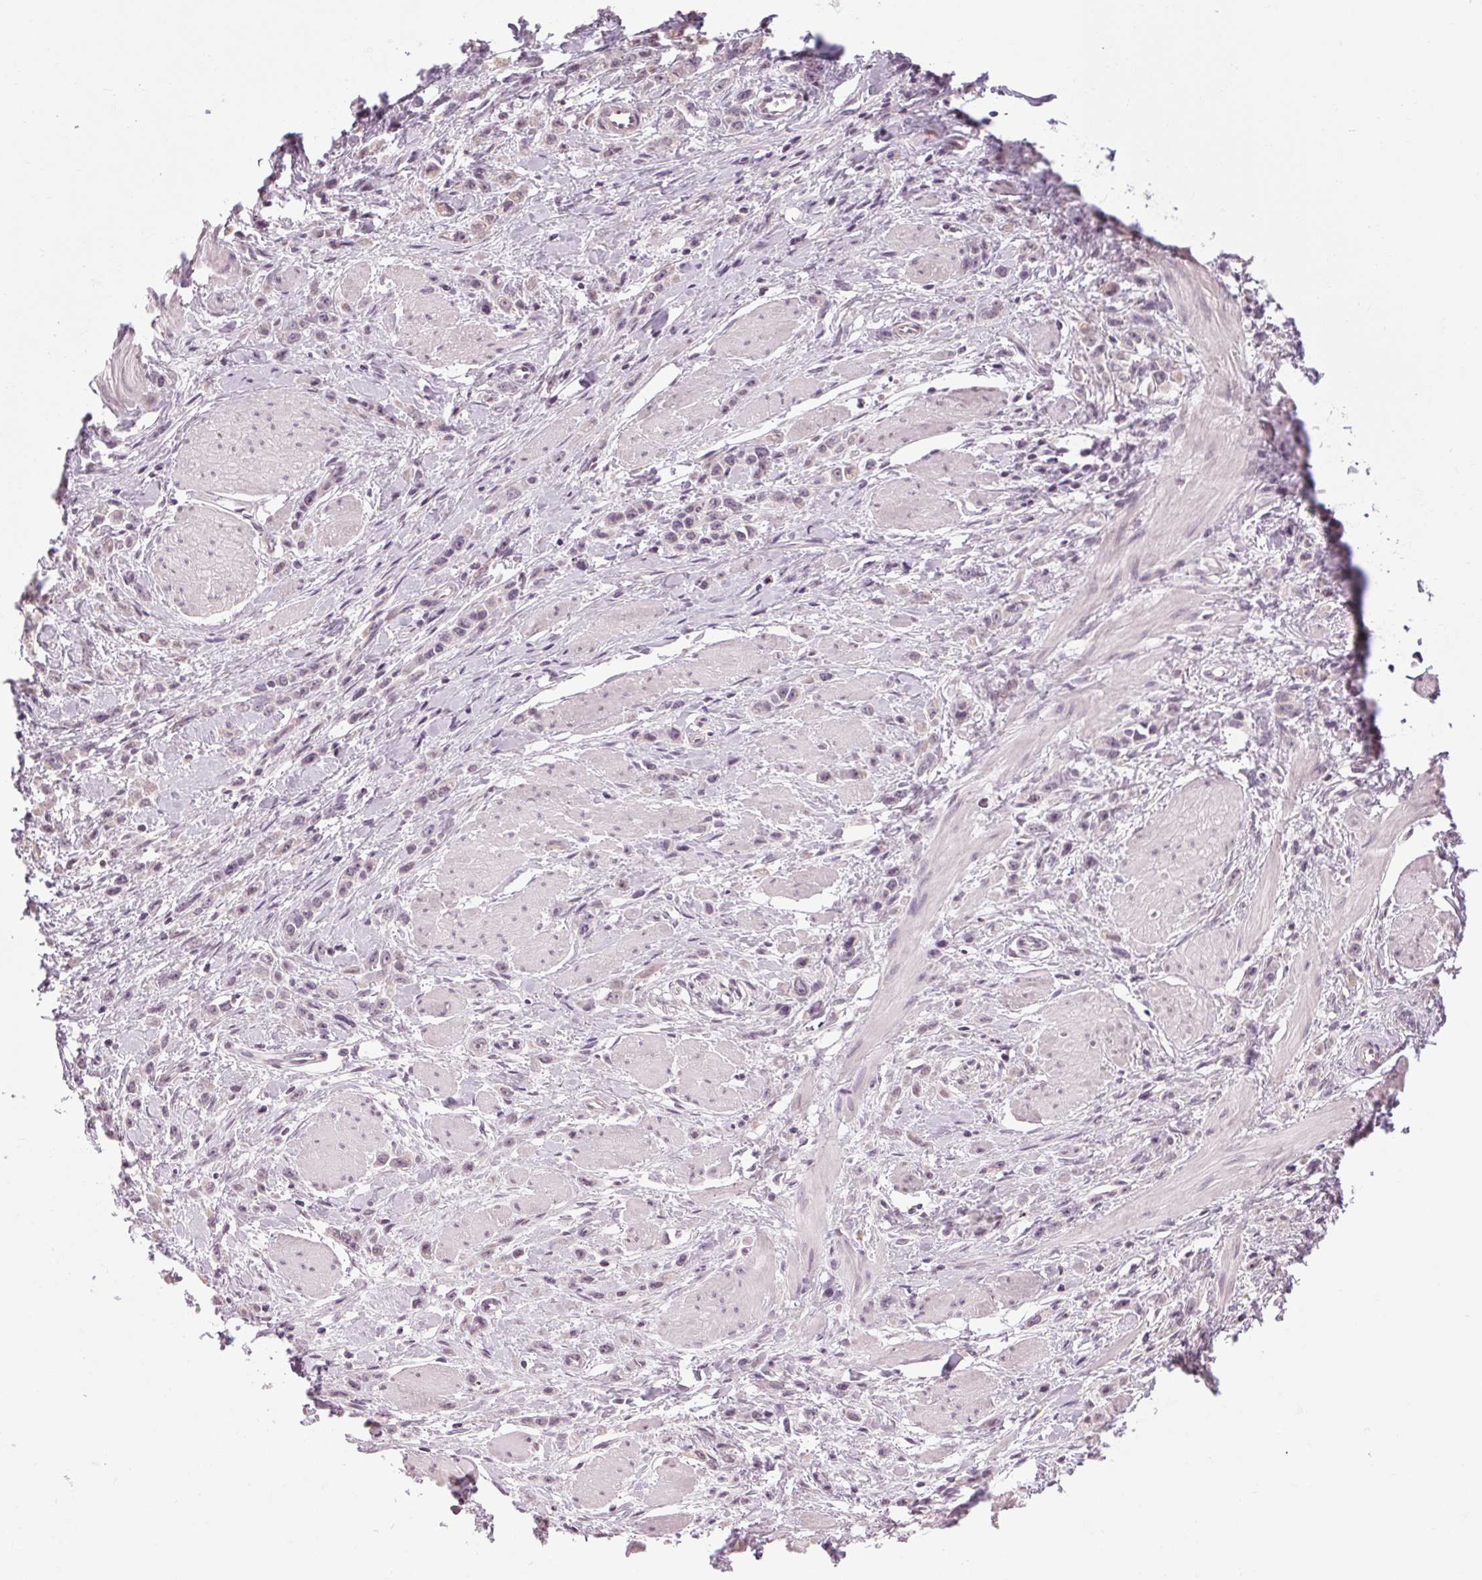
{"staining": {"intensity": "negative", "quantity": "none", "location": "none"}, "tissue": "stomach cancer", "cell_type": "Tumor cells", "image_type": "cancer", "snomed": [{"axis": "morphology", "description": "Adenocarcinoma, NOS"}, {"axis": "topography", "description": "Stomach"}], "caption": "The immunohistochemistry (IHC) image has no significant staining in tumor cells of stomach adenocarcinoma tissue.", "gene": "KLHL40", "patient": {"sex": "male", "age": 47}}